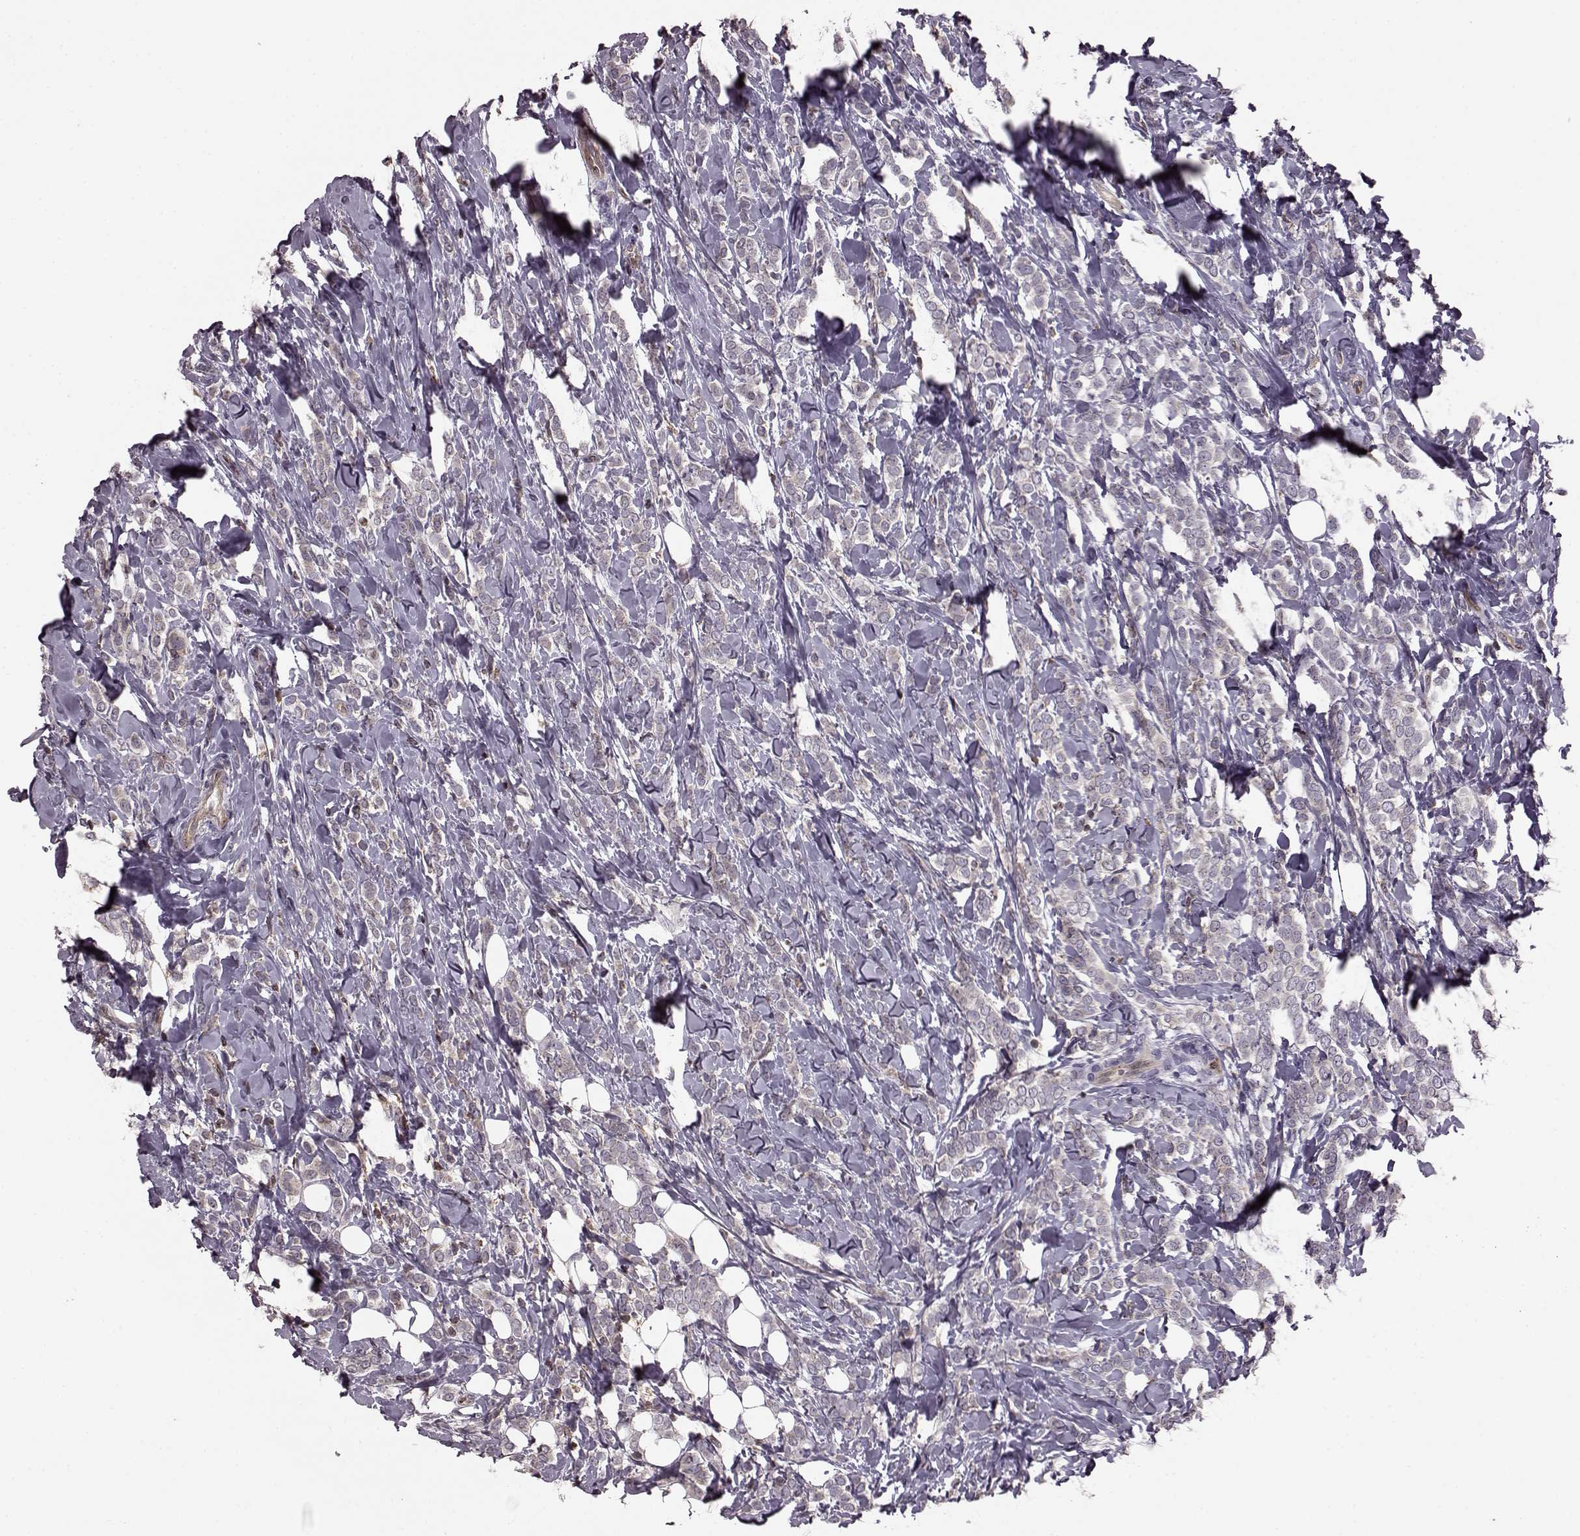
{"staining": {"intensity": "negative", "quantity": "none", "location": "none"}, "tissue": "breast cancer", "cell_type": "Tumor cells", "image_type": "cancer", "snomed": [{"axis": "morphology", "description": "Lobular carcinoma"}, {"axis": "topography", "description": "Breast"}], "caption": "There is no significant staining in tumor cells of breast cancer (lobular carcinoma).", "gene": "CDC42SE1", "patient": {"sex": "female", "age": 49}}